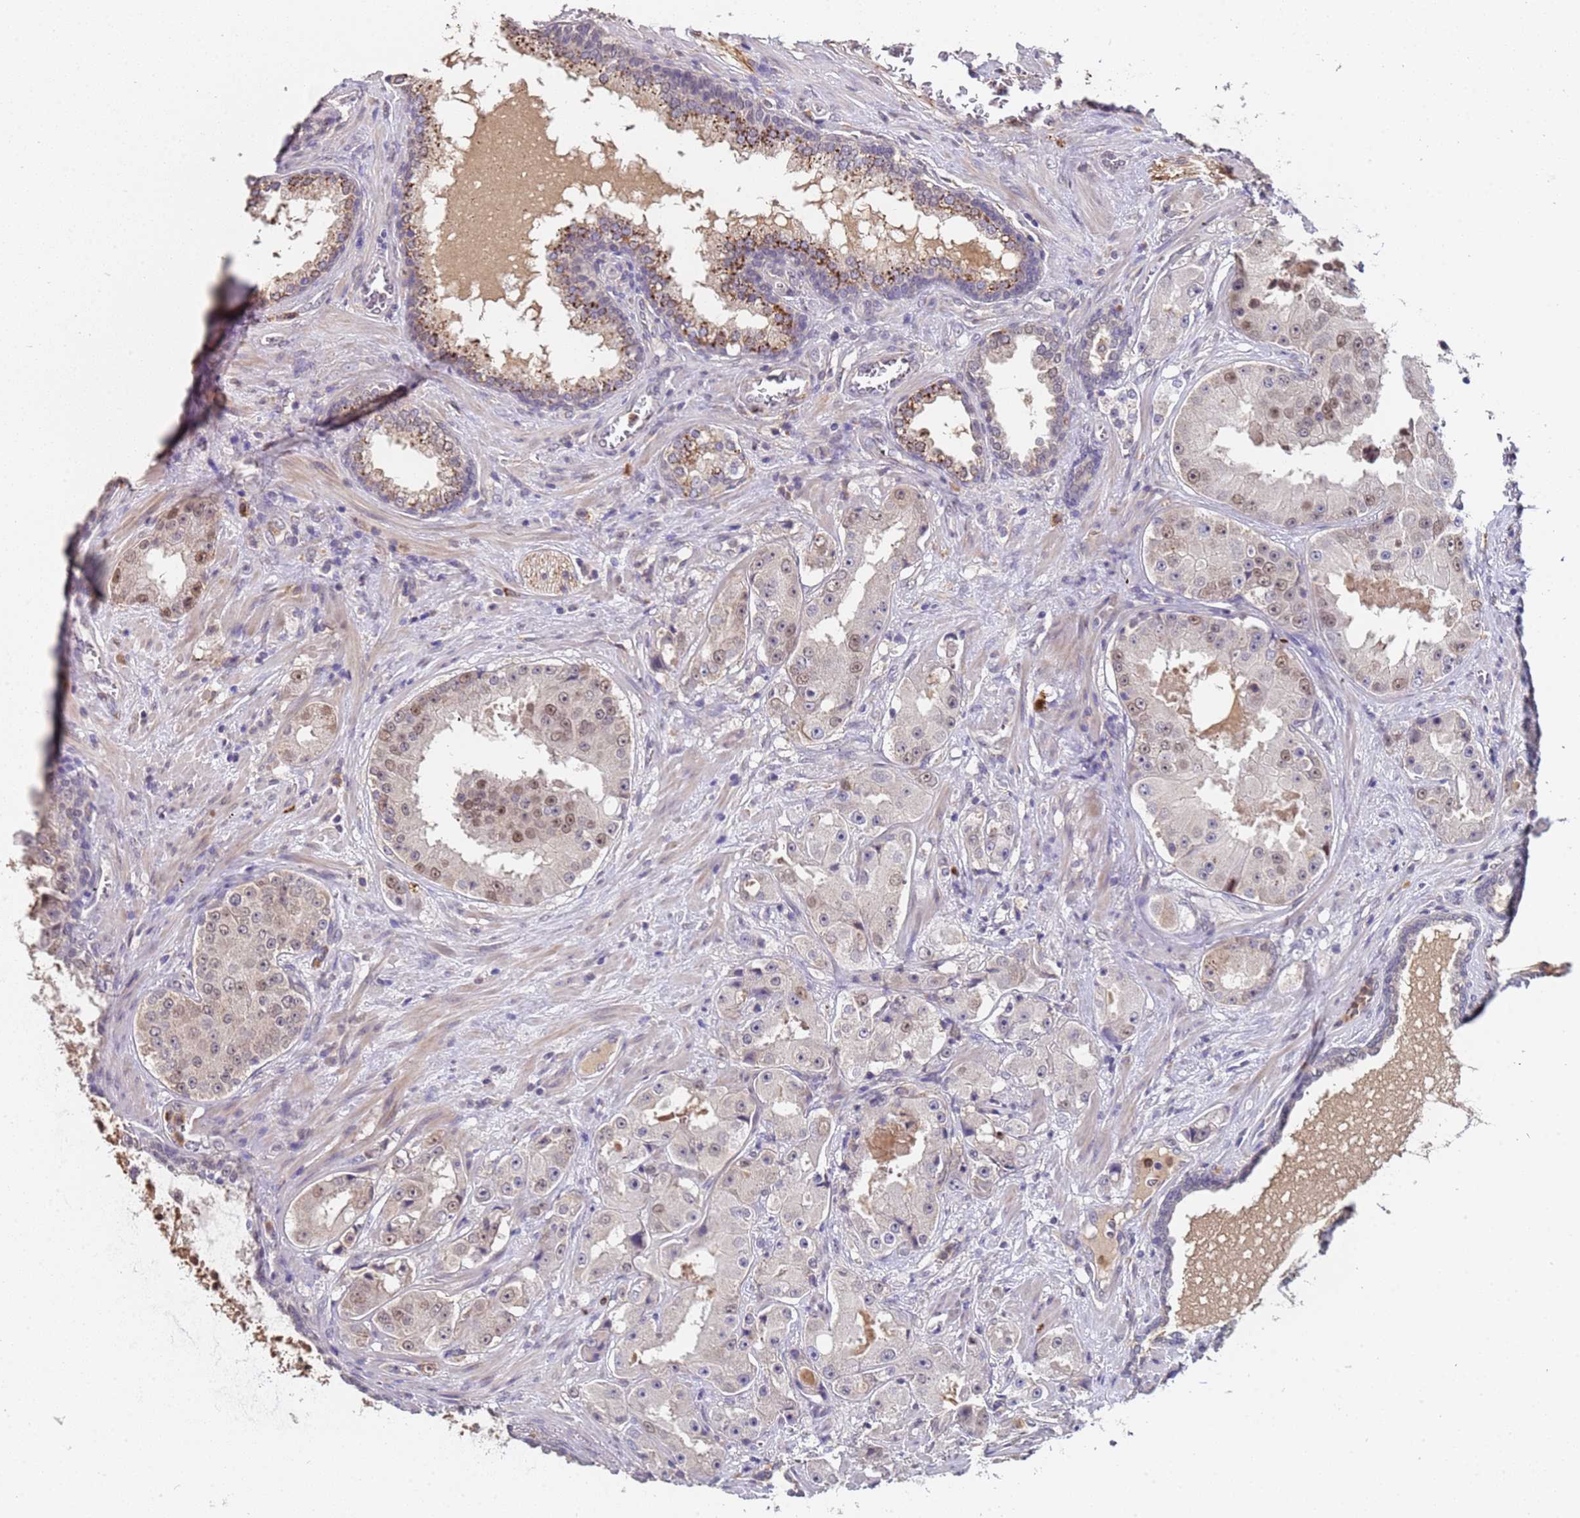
{"staining": {"intensity": "weak", "quantity": "<25%", "location": "nuclear"}, "tissue": "prostate cancer", "cell_type": "Tumor cells", "image_type": "cancer", "snomed": [{"axis": "morphology", "description": "Adenocarcinoma, High grade"}, {"axis": "topography", "description": "Prostate"}], "caption": "Protein analysis of prostate cancer displays no significant staining in tumor cells. (DAB immunohistochemistry visualized using brightfield microscopy, high magnification).", "gene": "ZNF248", "patient": {"sex": "male", "age": 73}}